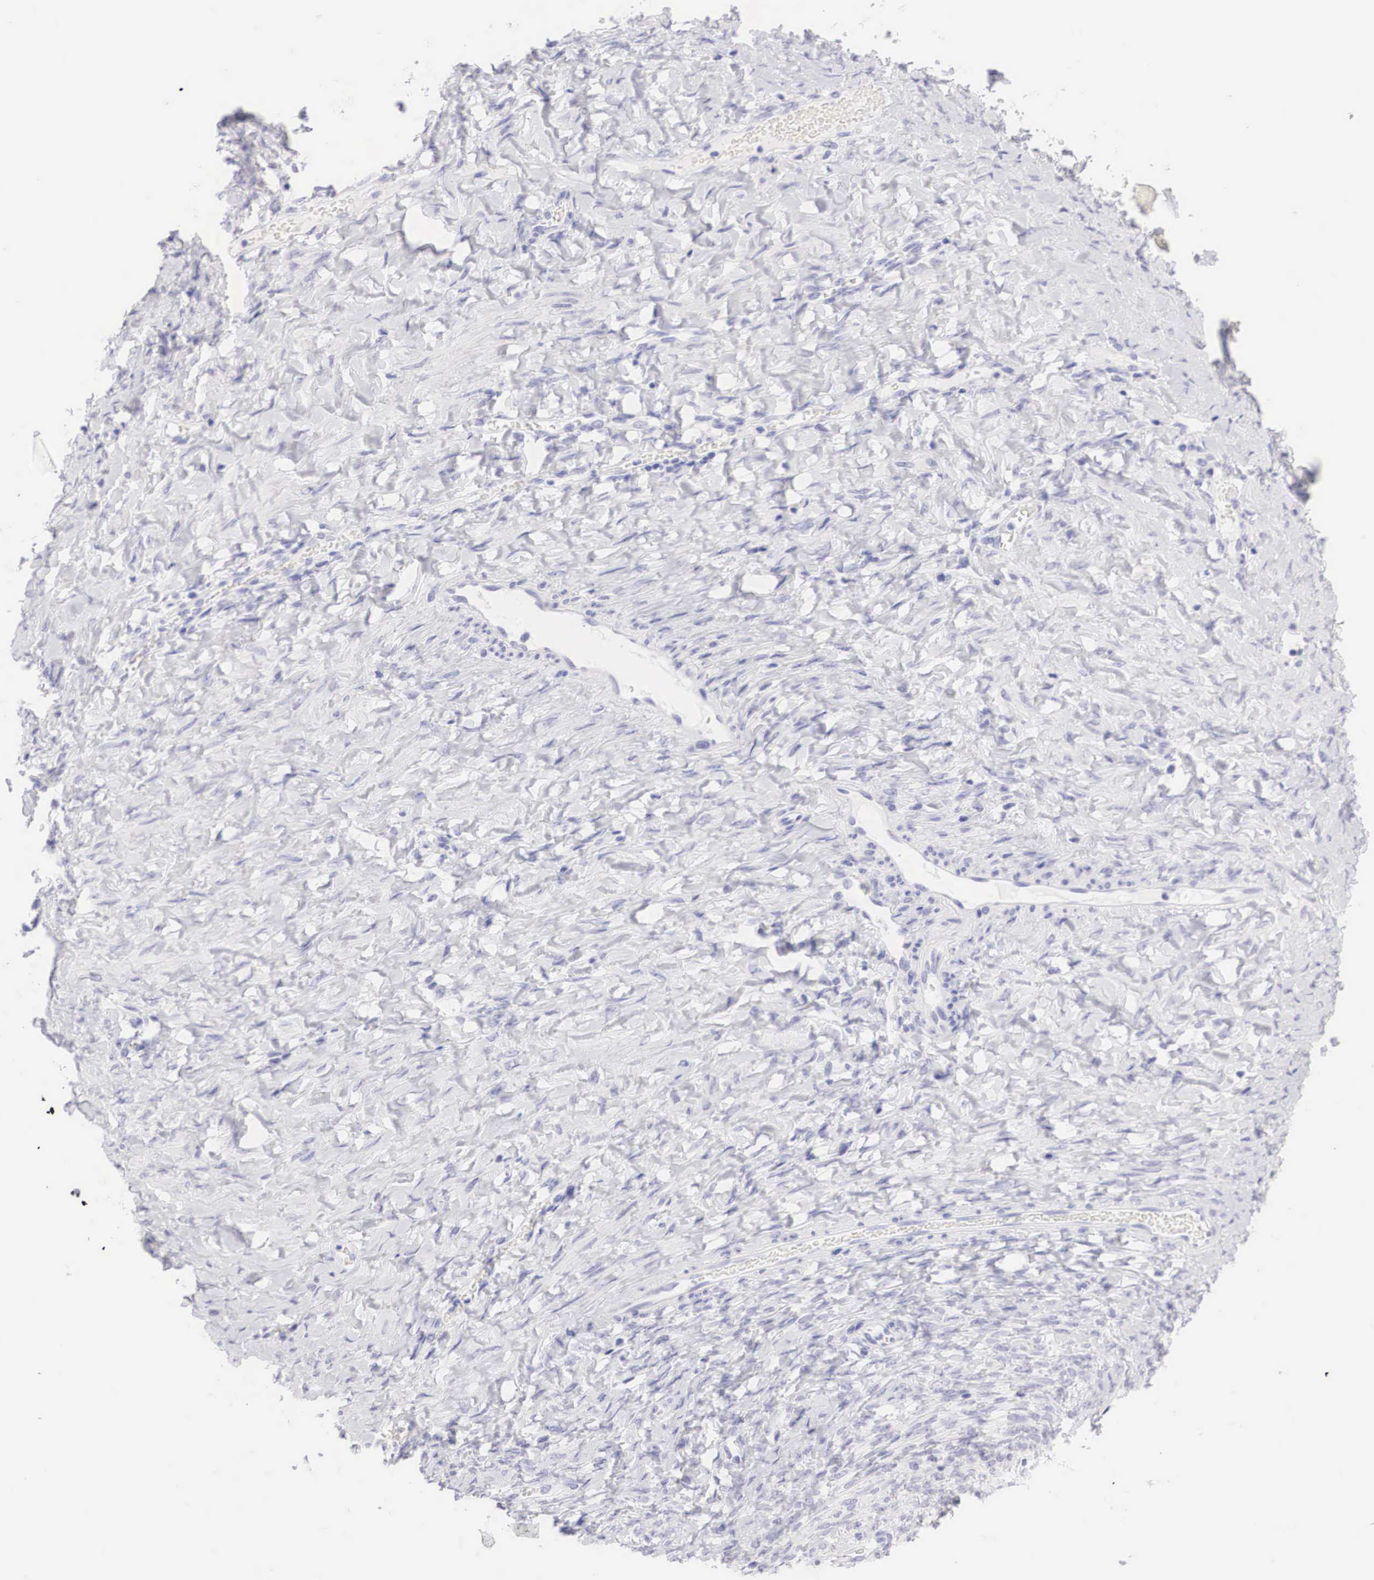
{"staining": {"intensity": "negative", "quantity": "none", "location": "none"}, "tissue": "smooth muscle", "cell_type": "Smooth muscle cells", "image_type": "normal", "snomed": [{"axis": "morphology", "description": "Normal tissue, NOS"}, {"axis": "topography", "description": "Uterus"}], "caption": "Smooth muscle cells show no significant protein expression in unremarkable smooth muscle. (Stains: DAB IHC with hematoxylin counter stain, Microscopy: brightfield microscopy at high magnification).", "gene": "TYR", "patient": {"sex": "female", "age": 56}}